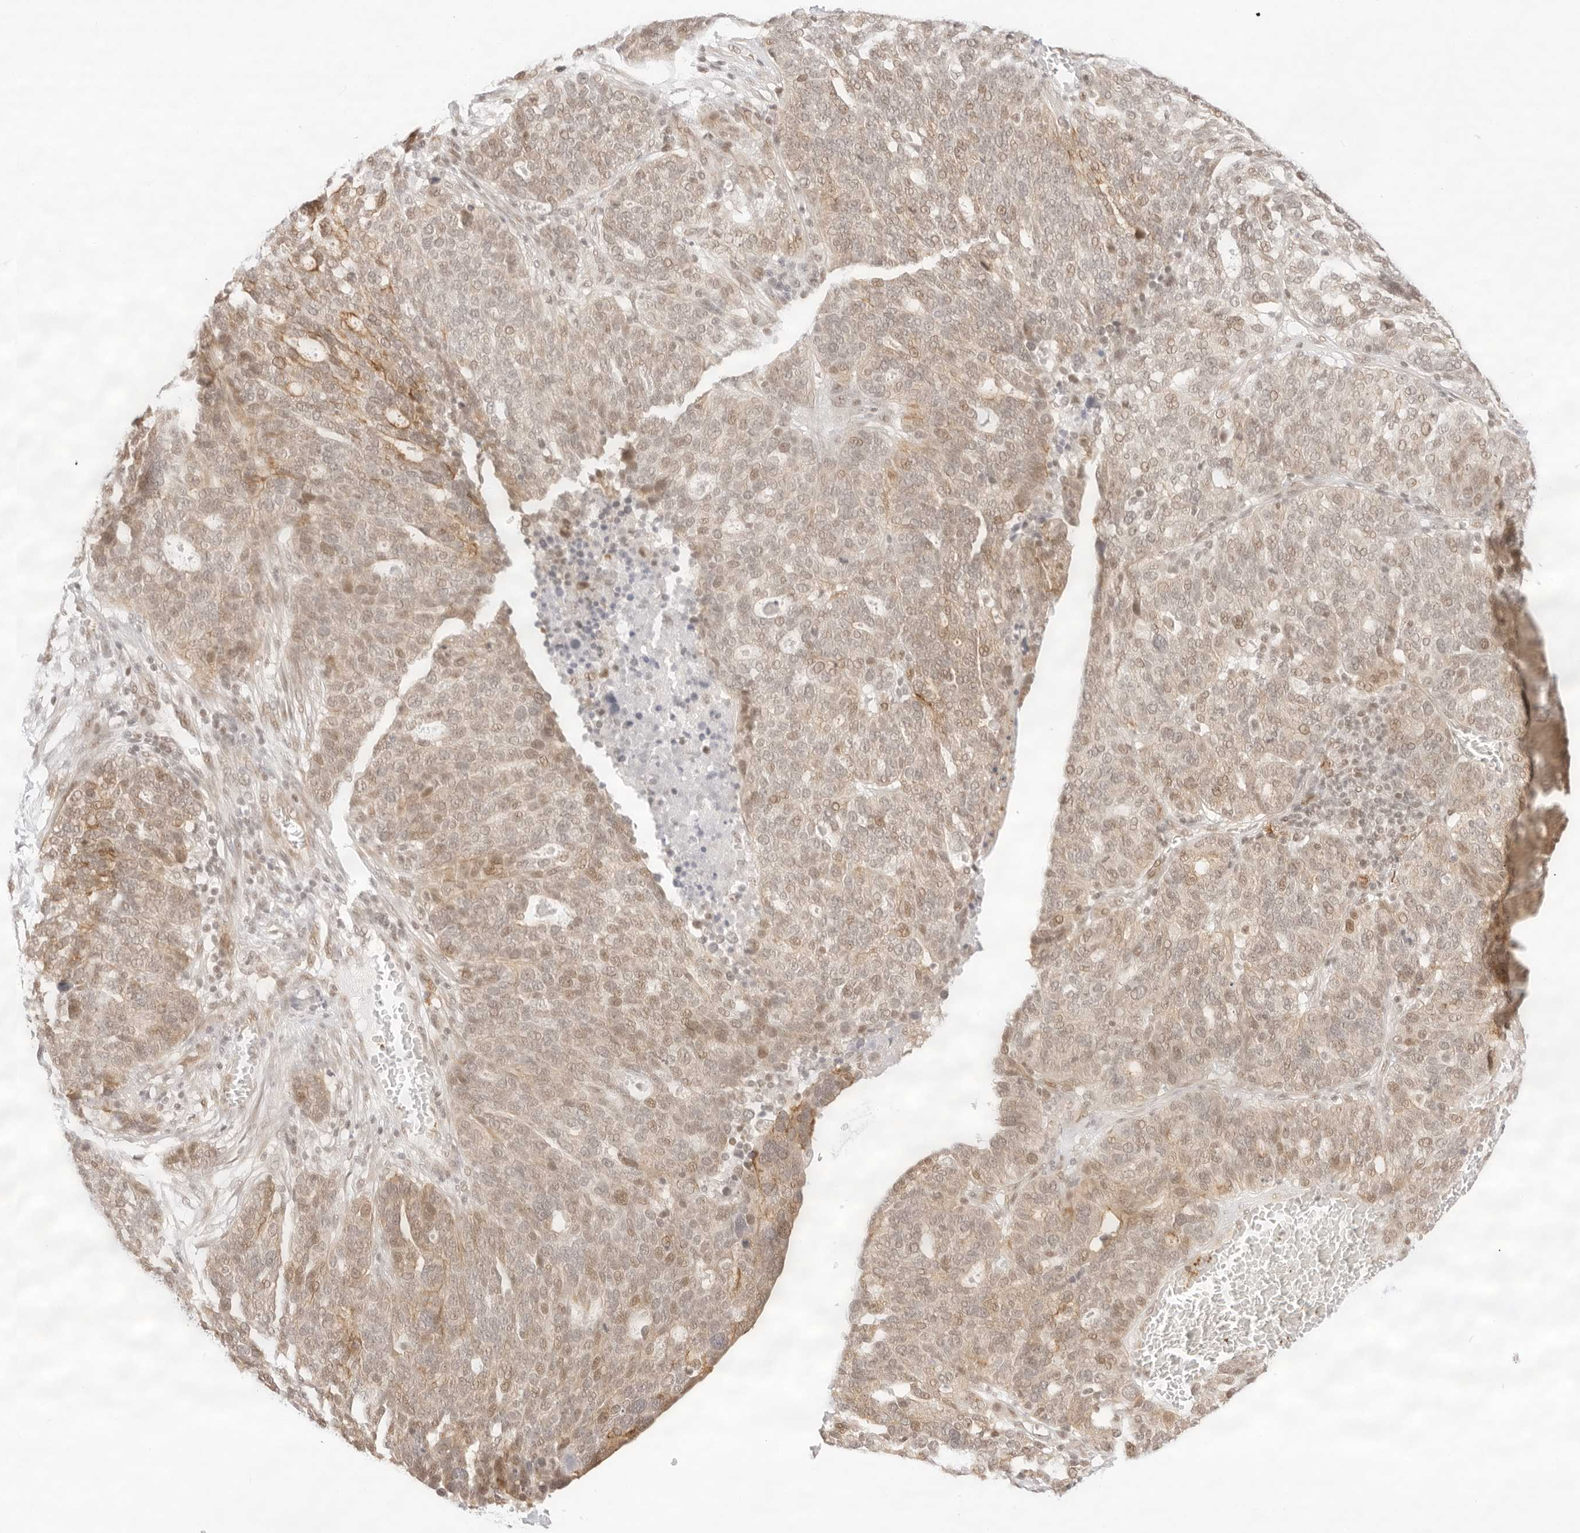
{"staining": {"intensity": "weak", "quantity": ">75%", "location": "cytoplasmic/membranous,nuclear"}, "tissue": "ovarian cancer", "cell_type": "Tumor cells", "image_type": "cancer", "snomed": [{"axis": "morphology", "description": "Cystadenocarcinoma, serous, NOS"}, {"axis": "topography", "description": "Ovary"}], "caption": "The image exhibits a brown stain indicating the presence of a protein in the cytoplasmic/membranous and nuclear of tumor cells in ovarian serous cystadenocarcinoma.", "gene": "GNAS", "patient": {"sex": "female", "age": 59}}